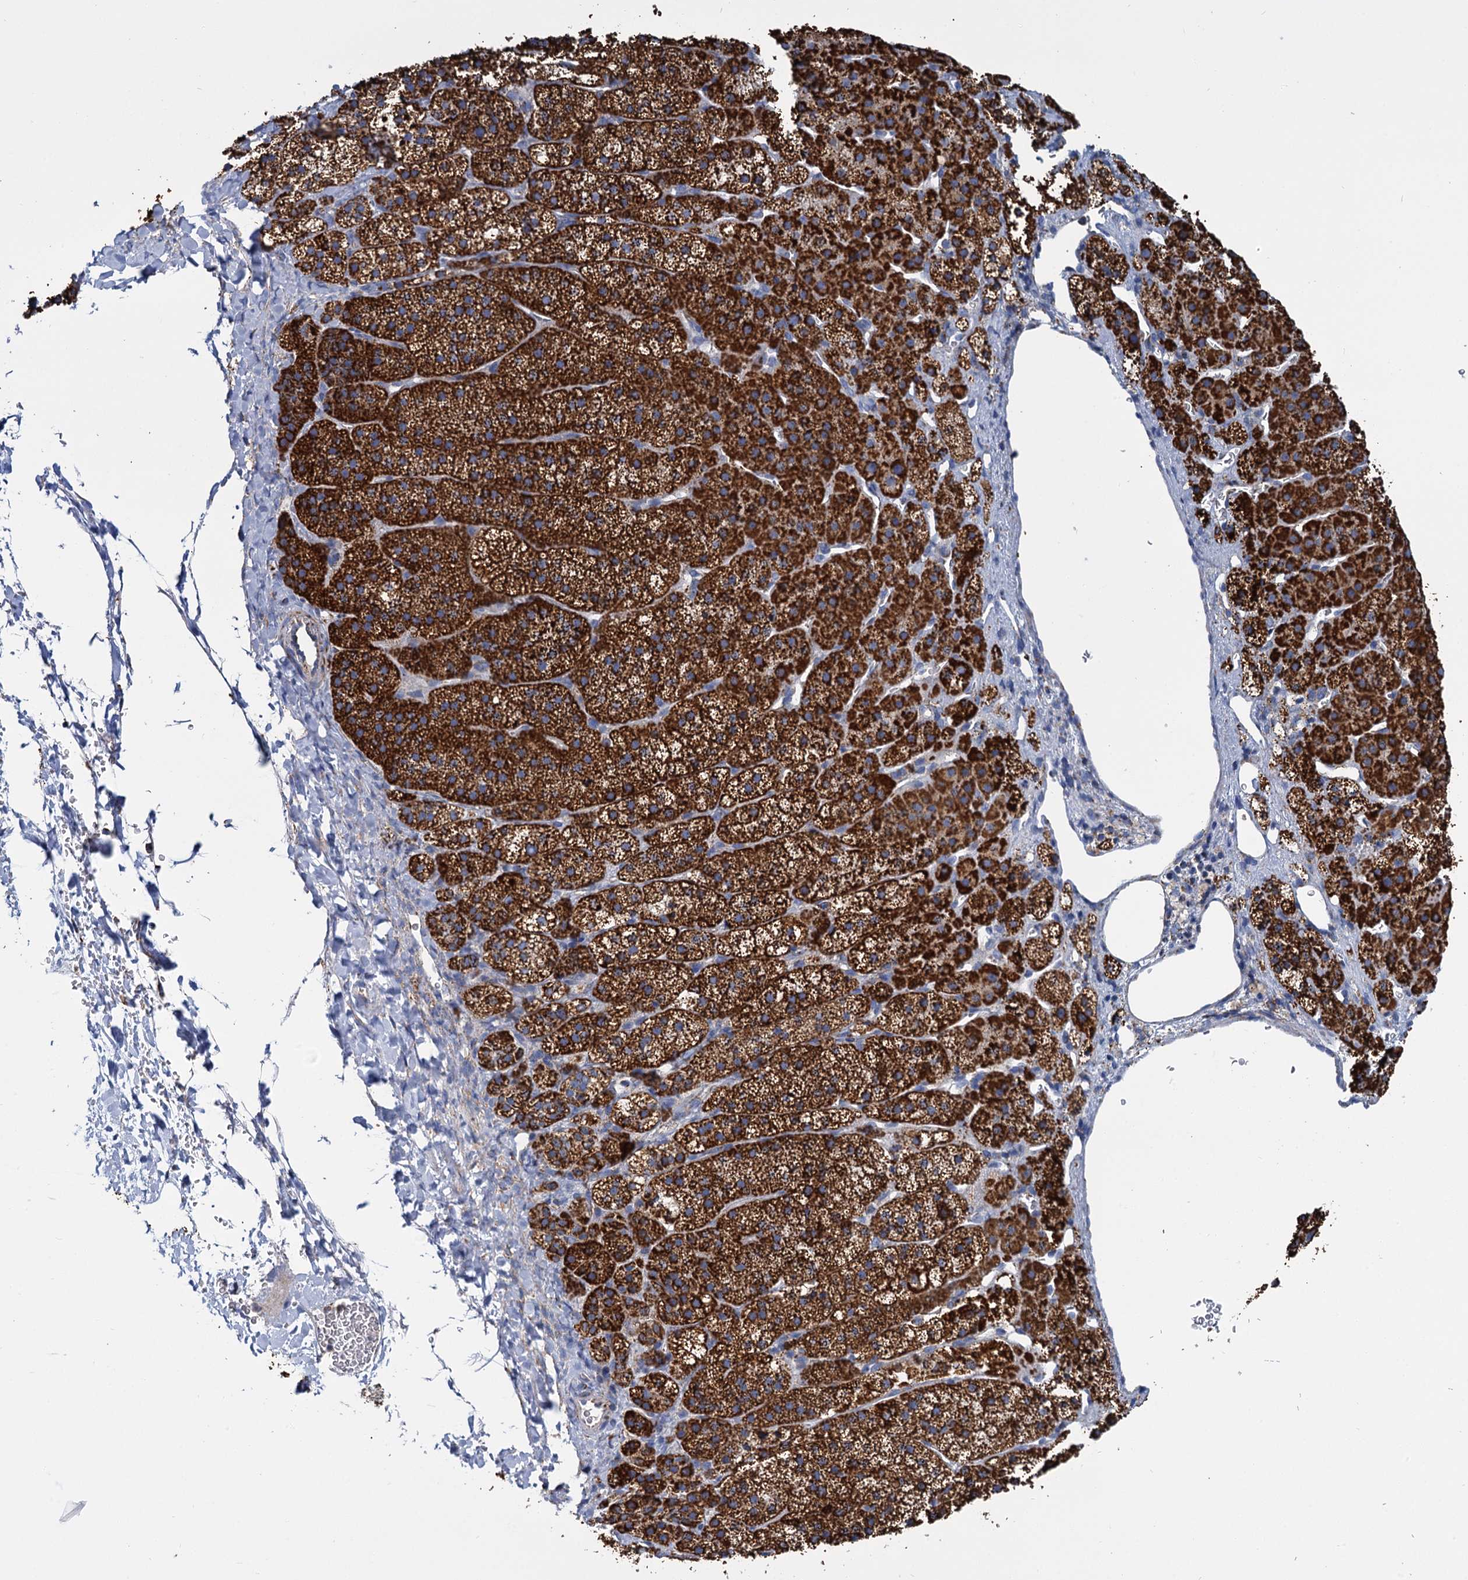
{"staining": {"intensity": "strong", "quantity": ">75%", "location": "cytoplasmic/membranous"}, "tissue": "adrenal gland", "cell_type": "Glandular cells", "image_type": "normal", "snomed": [{"axis": "morphology", "description": "Normal tissue, NOS"}, {"axis": "topography", "description": "Adrenal gland"}], "caption": "IHC staining of benign adrenal gland, which demonstrates high levels of strong cytoplasmic/membranous positivity in about >75% of glandular cells indicating strong cytoplasmic/membranous protein expression. The staining was performed using DAB (brown) for protein detection and nuclei were counterstained in hematoxylin (blue).", "gene": "CCP110", "patient": {"sex": "female", "age": 44}}